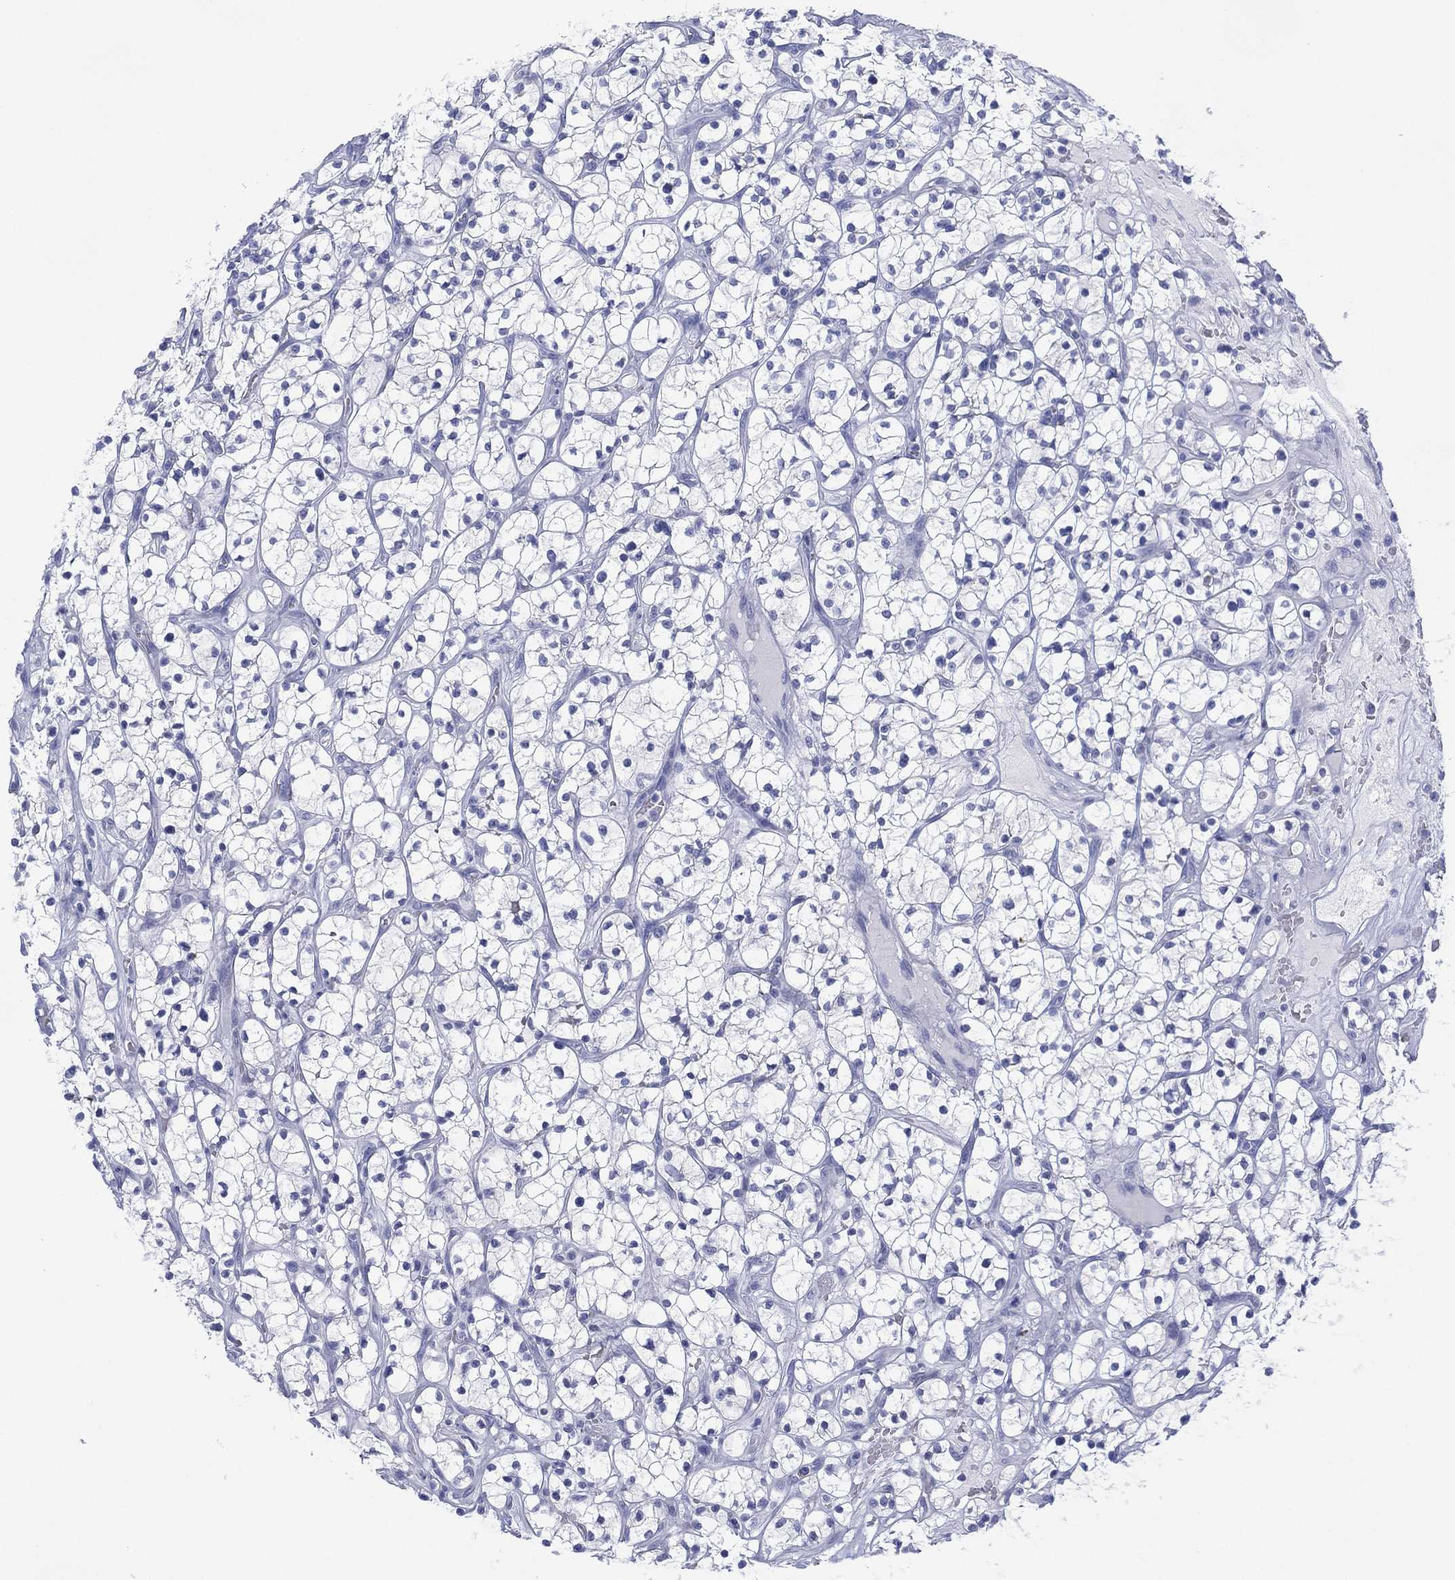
{"staining": {"intensity": "negative", "quantity": "none", "location": "none"}, "tissue": "renal cancer", "cell_type": "Tumor cells", "image_type": "cancer", "snomed": [{"axis": "morphology", "description": "Adenocarcinoma, NOS"}, {"axis": "topography", "description": "Kidney"}], "caption": "Immunohistochemical staining of renal cancer (adenocarcinoma) reveals no significant staining in tumor cells.", "gene": "DSG1", "patient": {"sex": "female", "age": 64}}